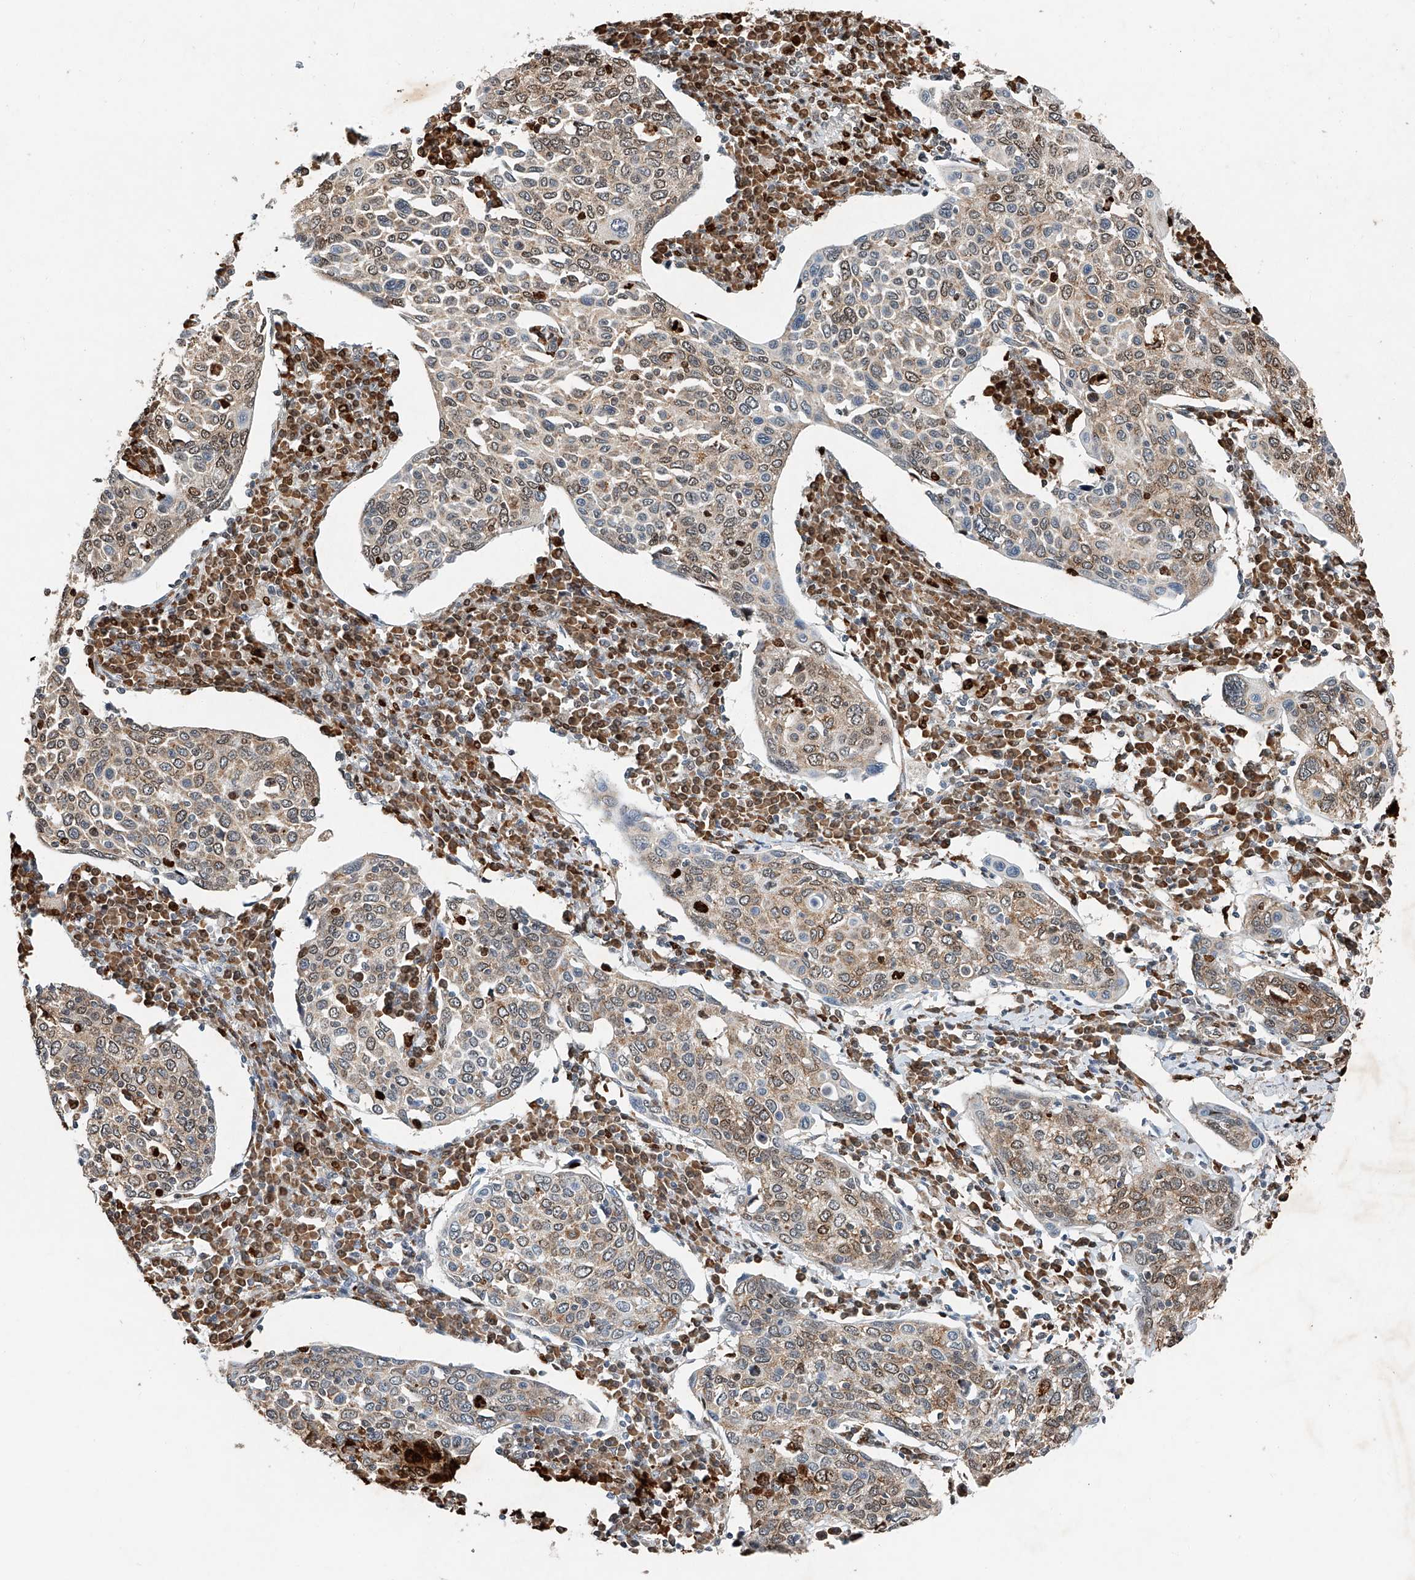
{"staining": {"intensity": "weak", "quantity": ">75%", "location": "cytoplasmic/membranous,nuclear"}, "tissue": "cervical cancer", "cell_type": "Tumor cells", "image_type": "cancer", "snomed": [{"axis": "morphology", "description": "Squamous cell carcinoma, NOS"}, {"axis": "topography", "description": "Cervix"}], "caption": "Protein staining of cervical cancer (squamous cell carcinoma) tissue shows weak cytoplasmic/membranous and nuclear staining in about >75% of tumor cells.", "gene": "CTDP1", "patient": {"sex": "female", "age": 40}}